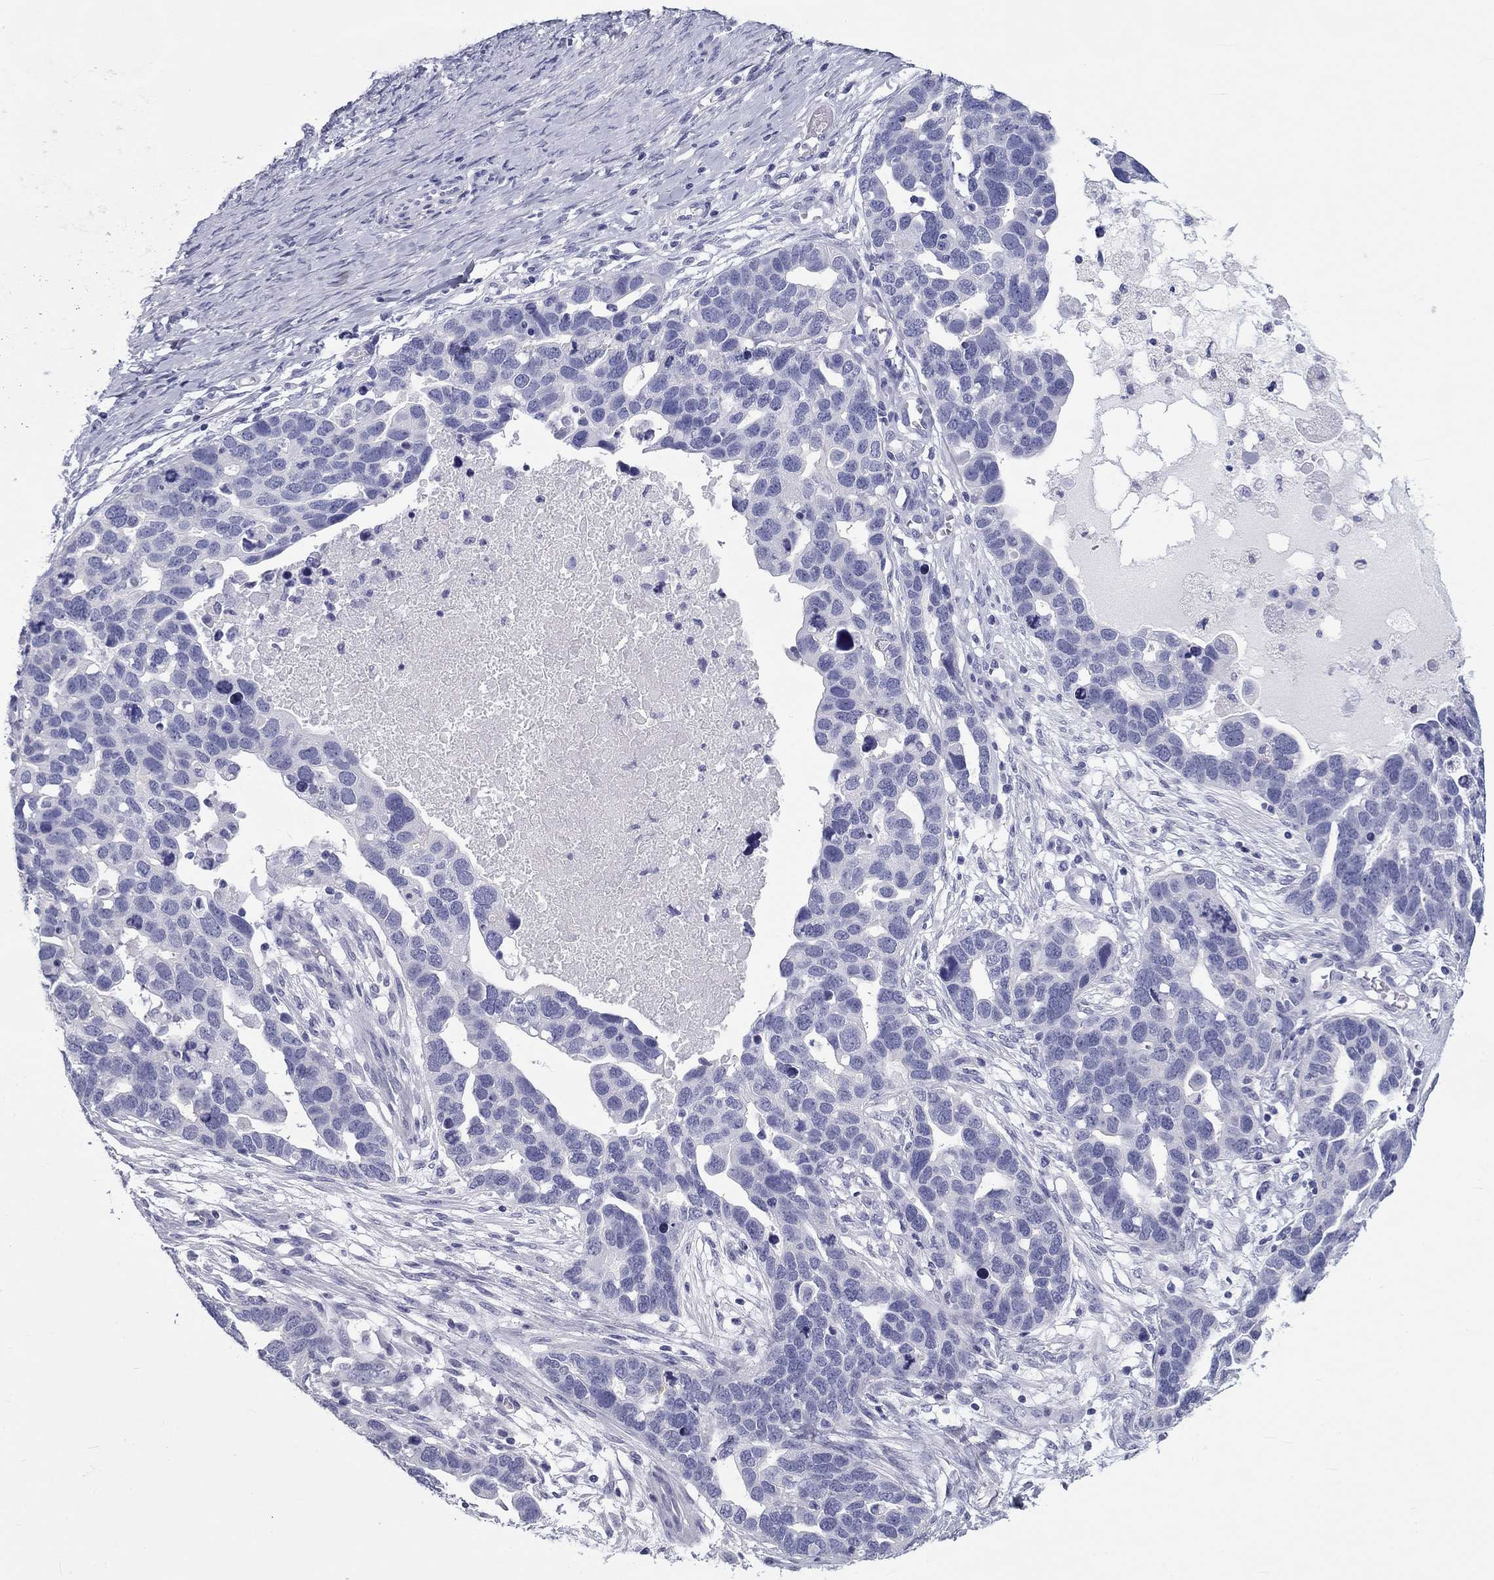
{"staining": {"intensity": "negative", "quantity": "none", "location": "none"}, "tissue": "ovarian cancer", "cell_type": "Tumor cells", "image_type": "cancer", "snomed": [{"axis": "morphology", "description": "Cystadenocarcinoma, serous, NOS"}, {"axis": "topography", "description": "Ovary"}], "caption": "Human ovarian cancer (serous cystadenocarcinoma) stained for a protein using immunohistochemistry exhibits no staining in tumor cells.", "gene": "DNALI1", "patient": {"sex": "female", "age": 54}}